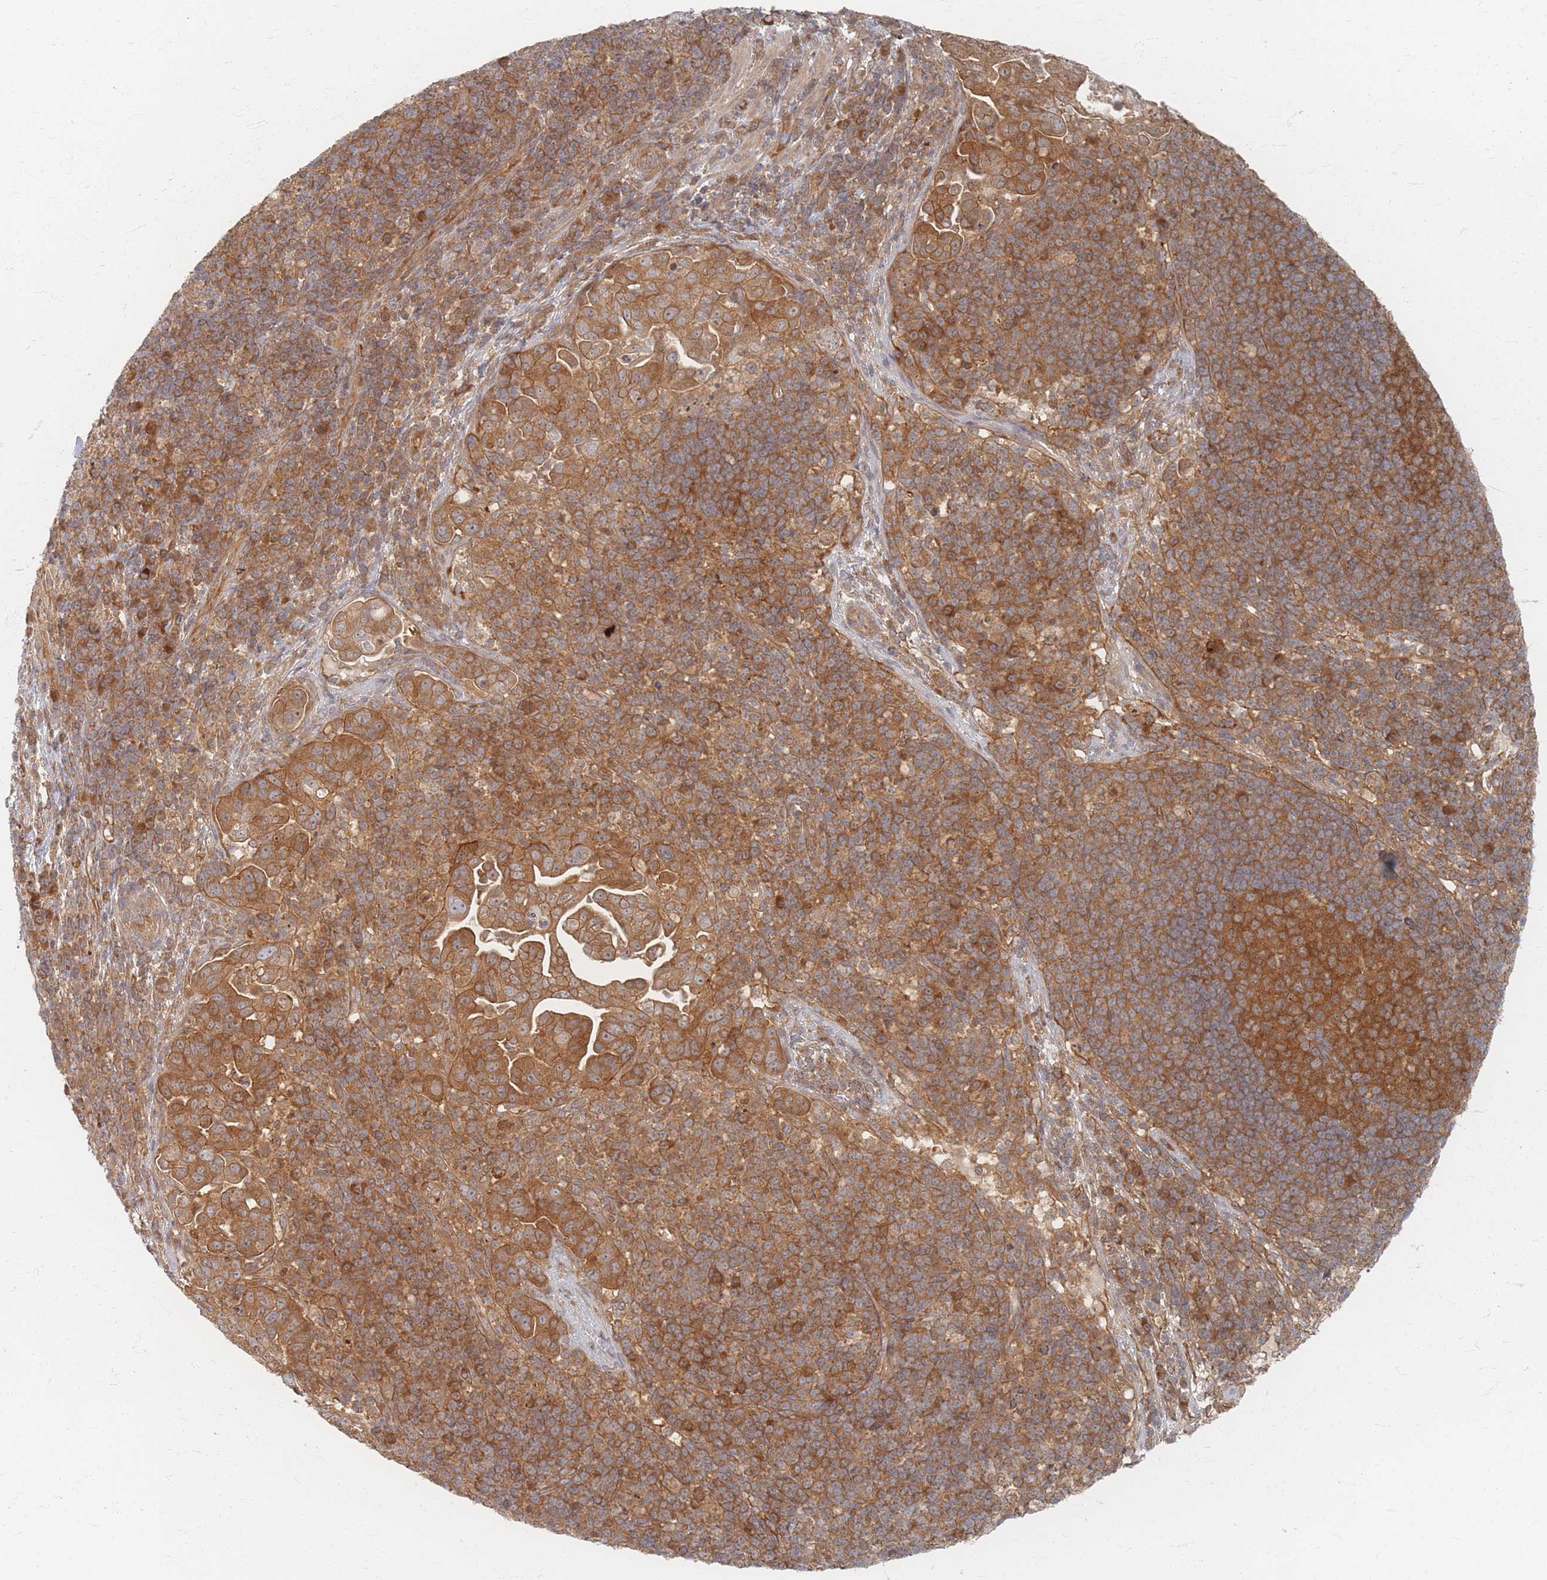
{"staining": {"intensity": "strong", "quantity": ">75%", "location": "cytoplasmic/membranous"}, "tissue": "pancreatic cancer", "cell_type": "Tumor cells", "image_type": "cancer", "snomed": [{"axis": "morphology", "description": "Adenocarcinoma, NOS"}, {"axis": "topography", "description": "Pancreas"}], "caption": "Protein staining of adenocarcinoma (pancreatic) tissue exhibits strong cytoplasmic/membranous positivity in about >75% of tumor cells.", "gene": "PSMD9", "patient": {"sex": "female", "age": 63}}